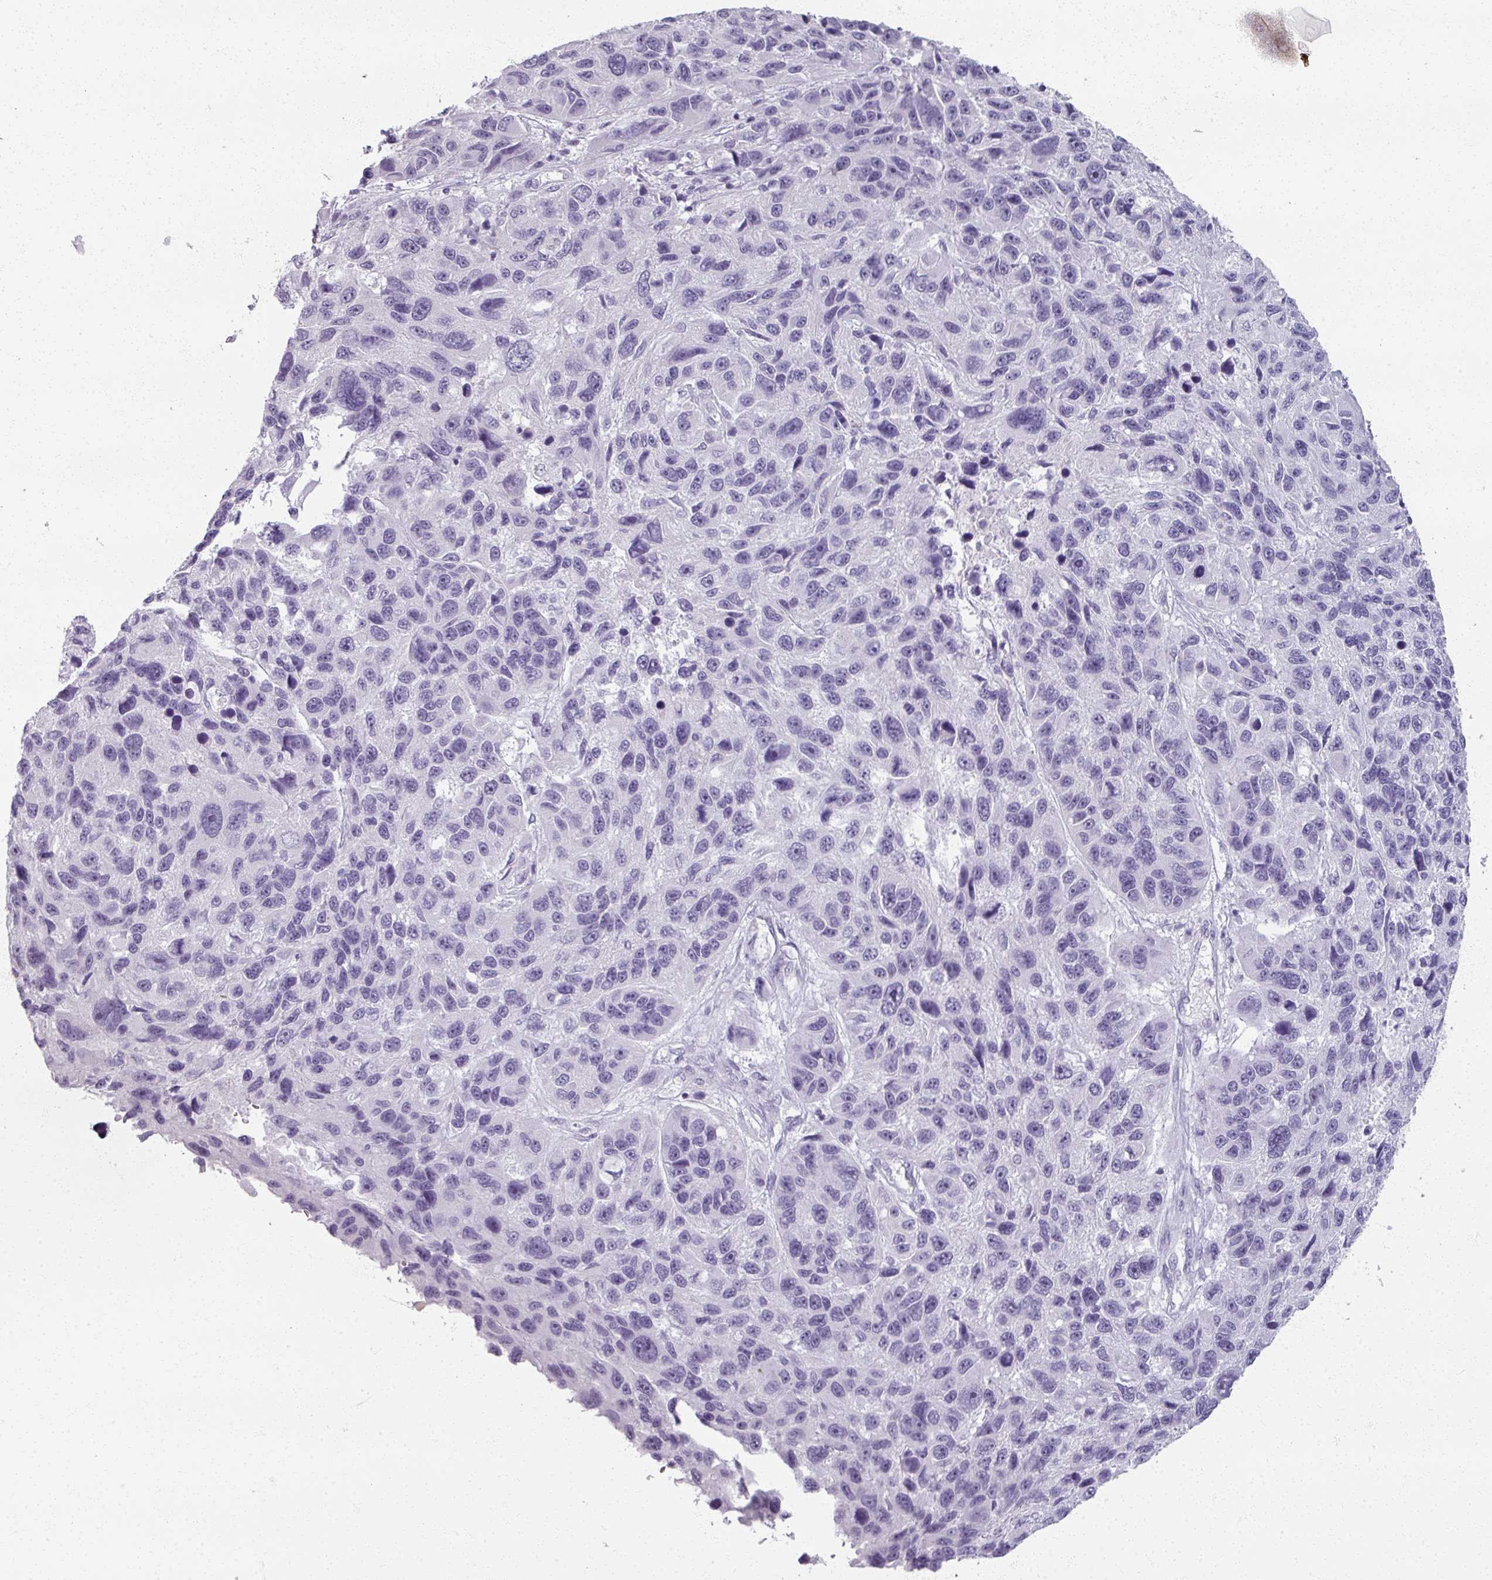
{"staining": {"intensity": "negative", "quantity": "none", "location": "none"}, "tissue": "melanoma", "cell_type": "Tumor cells", "image_type": "cancer", "snomed": [{"axis": "morphology", "description": "Malignant melanoma, NOS"}, {"axis": "topography", "description": "Skin"}], "caption": "Immunohistochemical staining of melanoma reveals no significant positivity in tumor cells.", "gene": "RFPL2", "patient": {"sex": "male", "age": 53}}